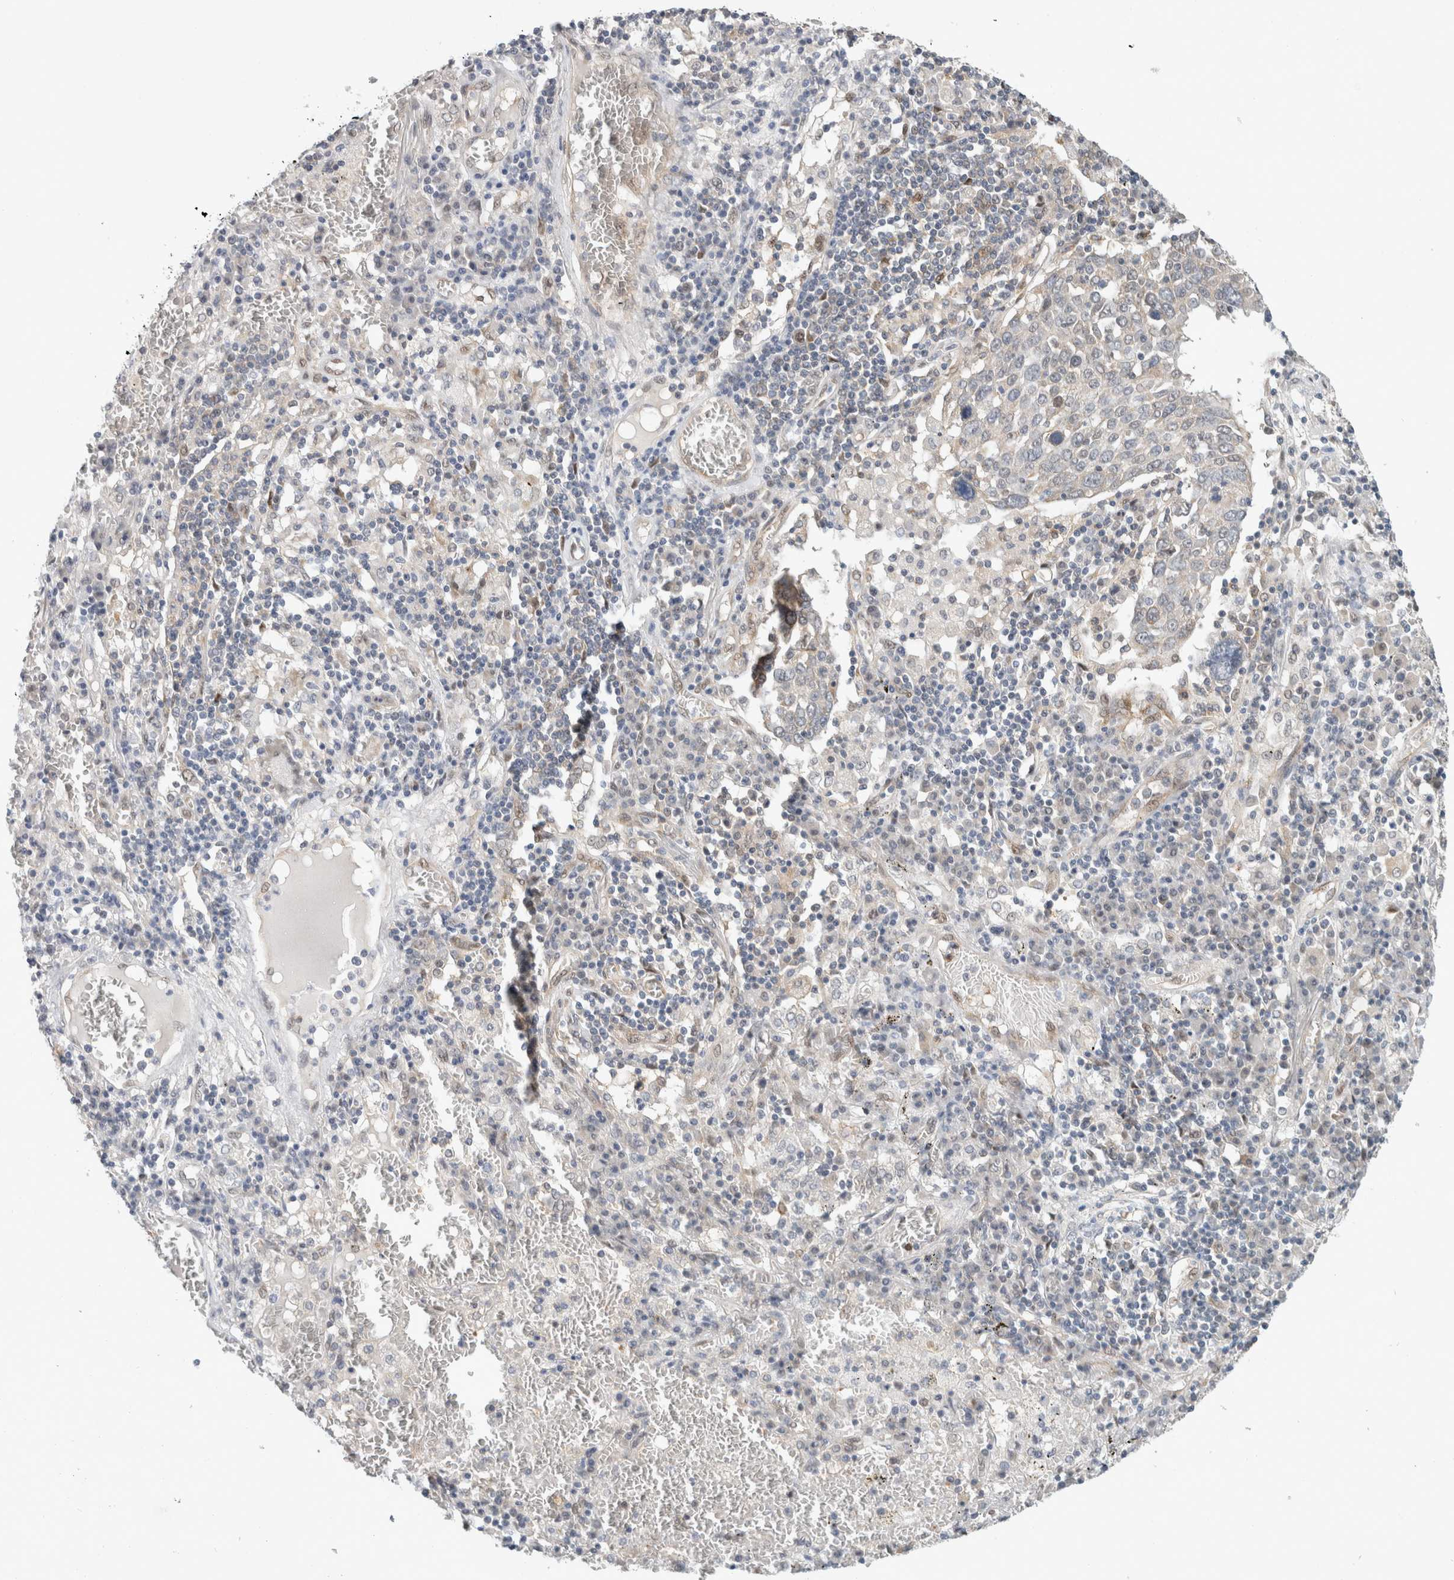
{"staining": {"intensity": "negative", "quantity": "none", "location": "none"}, "tissue": "lung cancer", "cell_type": "Tumor cells", "image_type": "cancer", "snomed": [{"axis": "morphology", "description": "Squamous cell carcinoma, NOS"}, {"axis": "topography", "description": "Lung"}], "caption": "This micrograph is of lung squamous cell carcinoma stained with IHC to label a protein in brown with the nuclei are counter-stained blue. There is no expression in tumor cells.", "gene": "EIF4G3", "patient": {"sex": "male", "age": 65}}